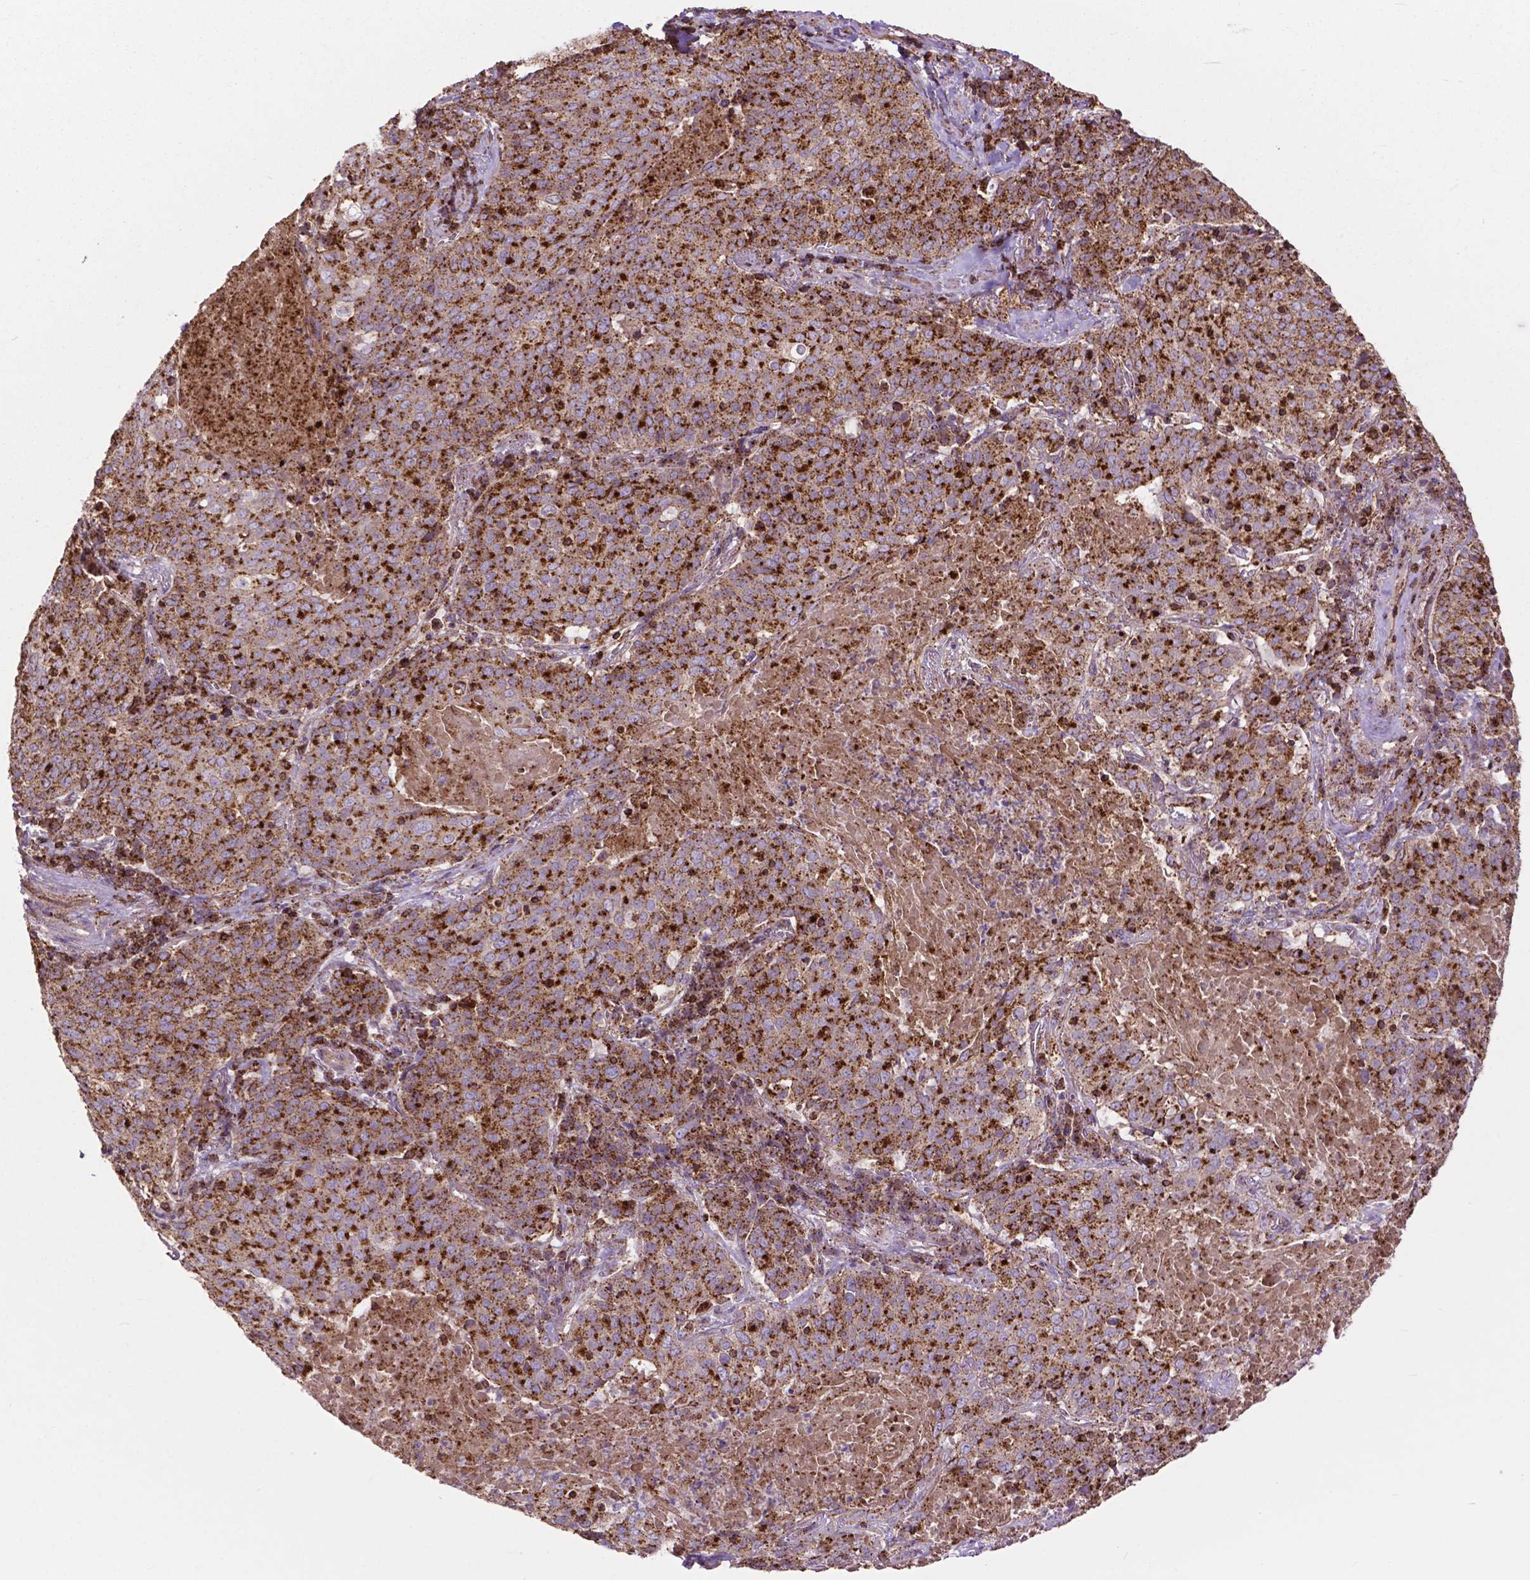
{"staining": {"intensity": "strong", "quantity": ">75%", "location": "cytoplasmic/membranous"}, "tissue": "lung cancer", "cell_type": "Tumor cells", "image_type": "cancer", "snomed": [{"axis": "morphology", "description": "Squamous cell carcinoma, NOS"}, {"axis": "topography", "description": "Lung"}], "caption": "Immunohistochemistry of human squamous cell carcinoma (lung) exhibits high levels of strong cytoplasmic/membranous positivity in approximately >75% of tumor cells.", "gene": "CHMP4A", "patient": {"sex": "male", "age": 82}}